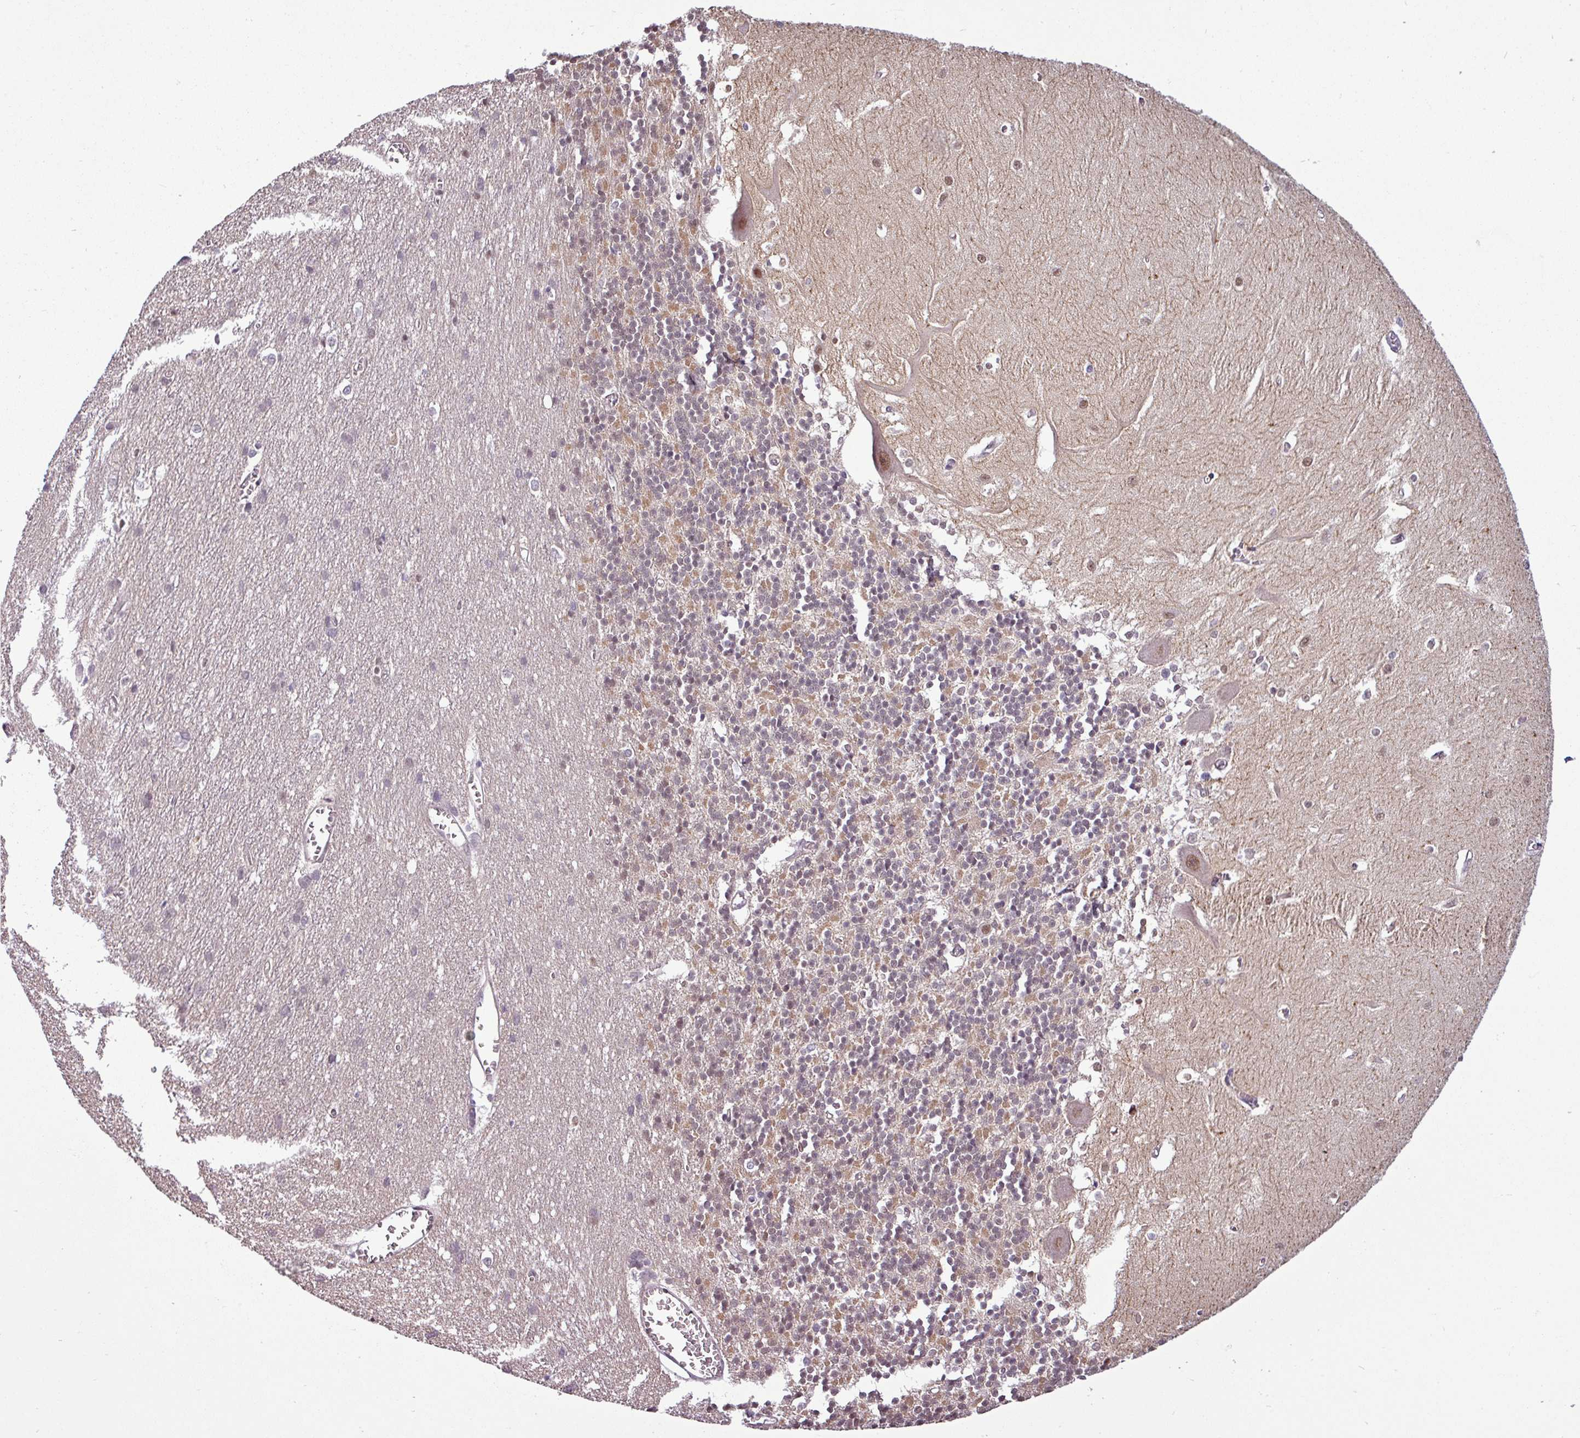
{"staining": {"intensity": "weak", "quantity": "<25%", "location": "cytoplasmic/membranous,nuclear"}, "tissue": "cerebellum", "cell_type": "Cells in granular layer", "image_type": "normal", "snomed": [{"axis": "morphology", "description": "Normal tissue, NOS"}, {"axis": "topography", "description": "Cerebellum"}], "caption": "Protein analysis of unremarkable cerebellum reveals no significant expression in cells in granular layer.", "gene": "GPT2", "patient": {"sex": "male", "age": 37}}